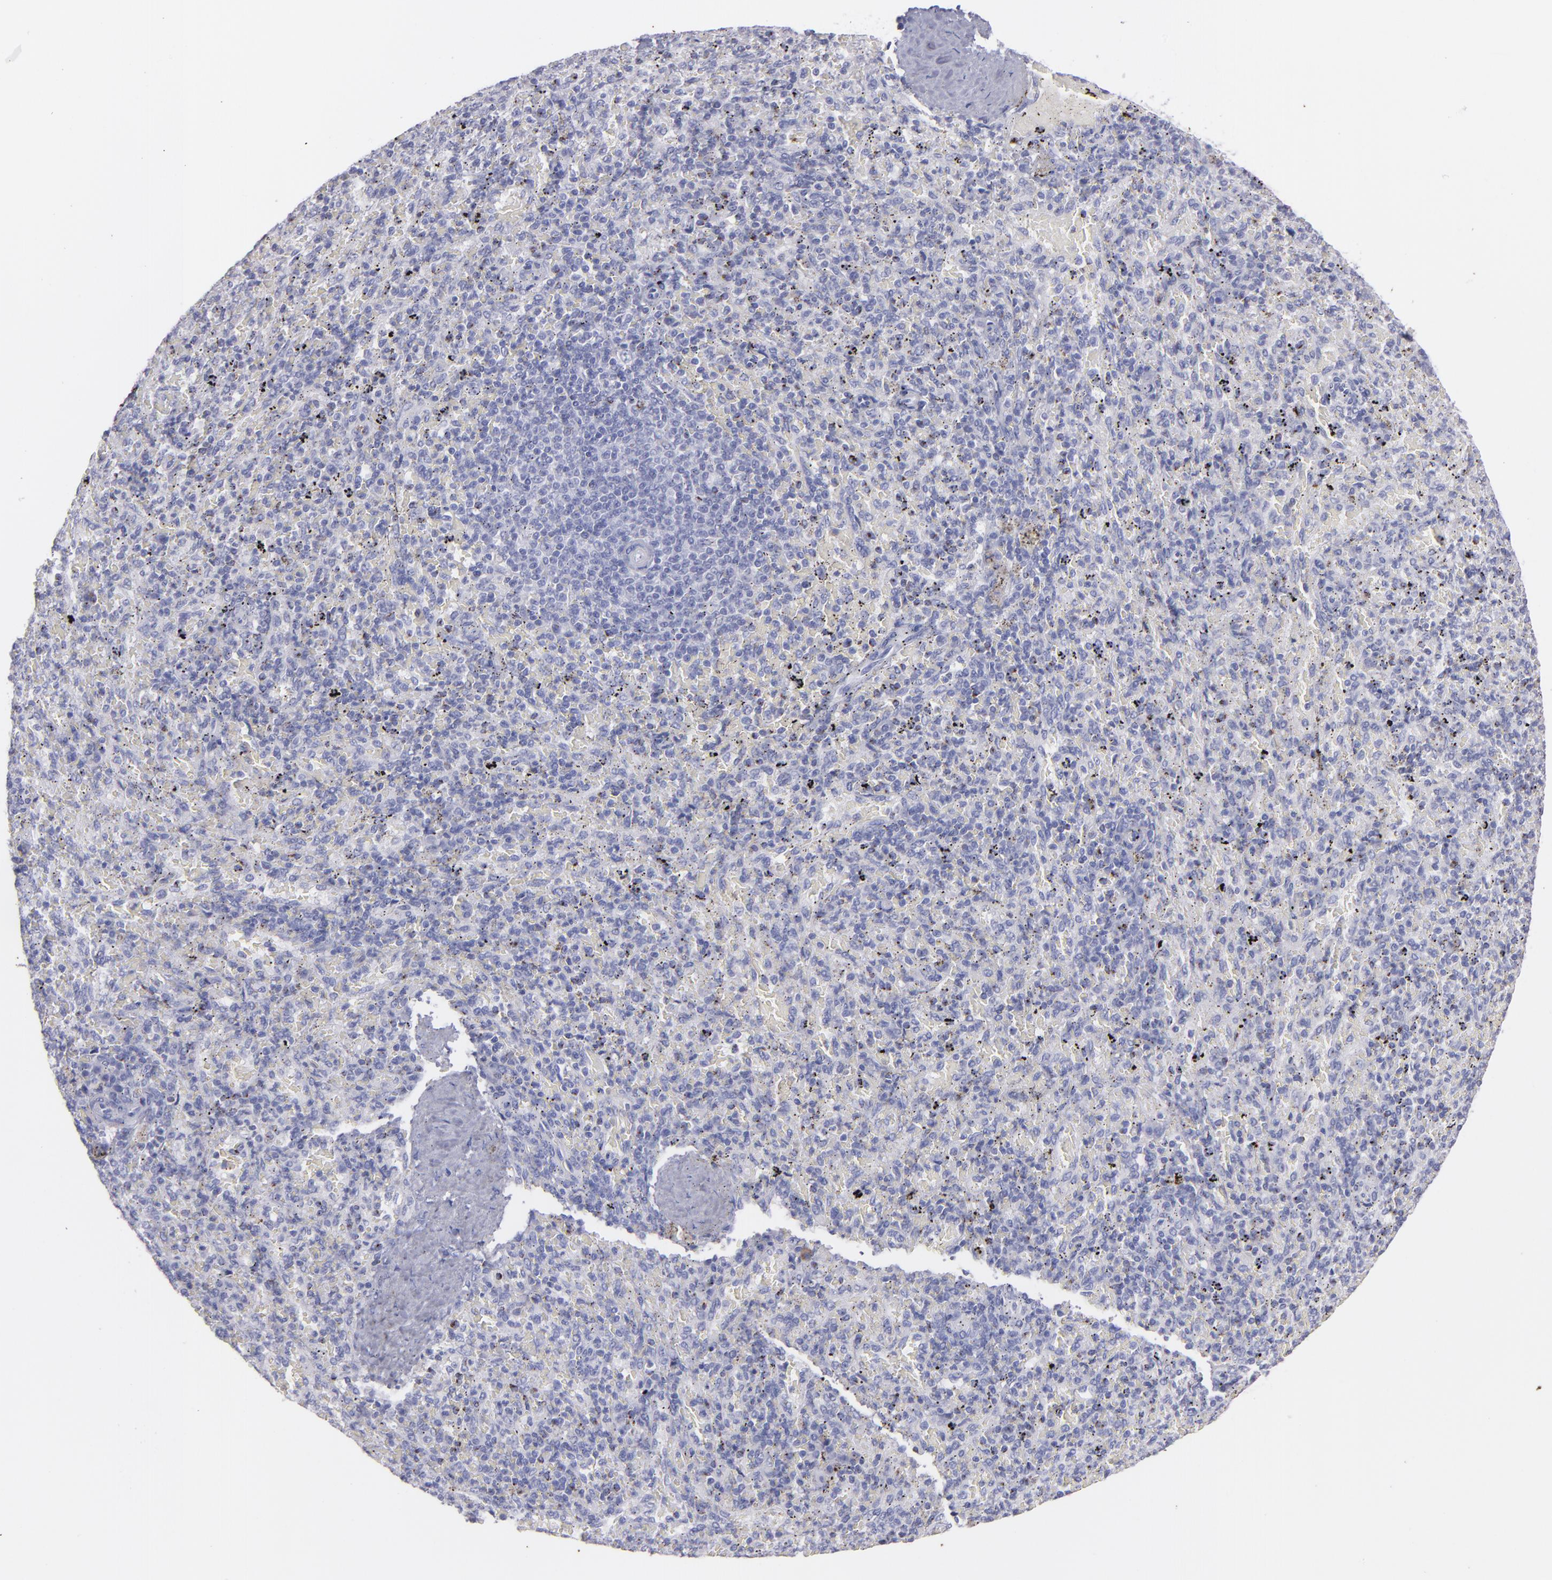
{"staining": {"intensity": "negative", "quantity": "none", "location": "none"}, "tissue": "spleen", "cell_type": "Cells in red pulp", "image_type": "normal", "snomed": [{"axis": "morphology", "description": "Normal tissue, NOS"}, {"axis": "topography", "description": "Spleen"}], "caption": "High magnification brightfield microscopy of unremarkable spleen stained with DAB (brown) and counterstained with hematoxylin (blue): cells in red pulp show no significant staining.", "gene": "SNAP25", "patient": {"sex": "female", "age": 43}}